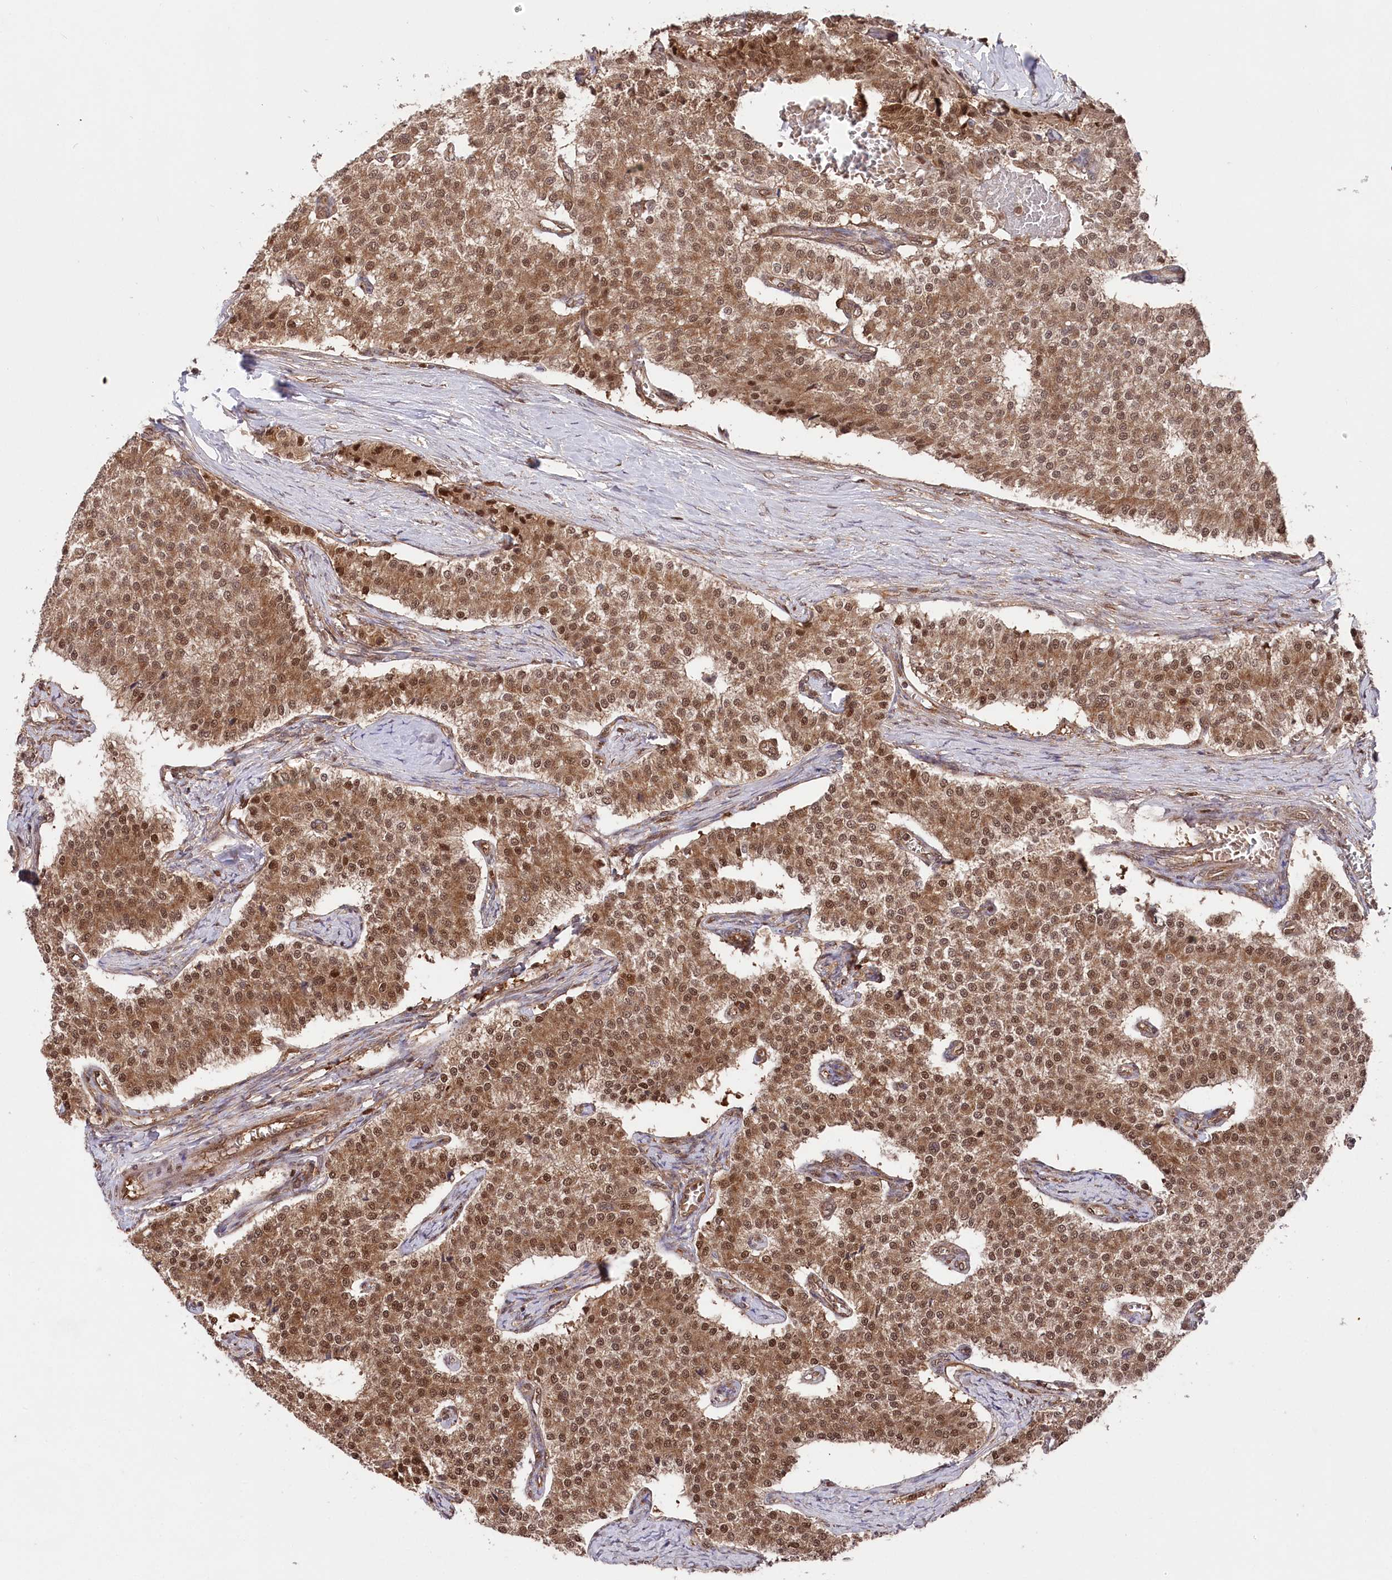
{"staining": {"intensity": "strong", "quantity": ">75%", "location": "cytoplasmic/membranous,nuclear"}, "tissue": "carcinoid", "cell_type": "Tumor cells", "image_type": "cancer", "snomed": [{"axis": "morphology", "description": "Carcinoid, malignant, NOS"}, {"axis": "topography", "description": "Colon"}], "caption": "The micrograph exhibits immunohistochemical staining of carcinoid. There is strong cytoplasmic/membranous and nuclear expression is present in about >75% of tumor cells. (DAB (3,3'-diaminobenzidine) = brown stain, brightfield microscopy at high magnification).", "gene": "PSMA1", "patient": {"sex": "female", "age": 52}}